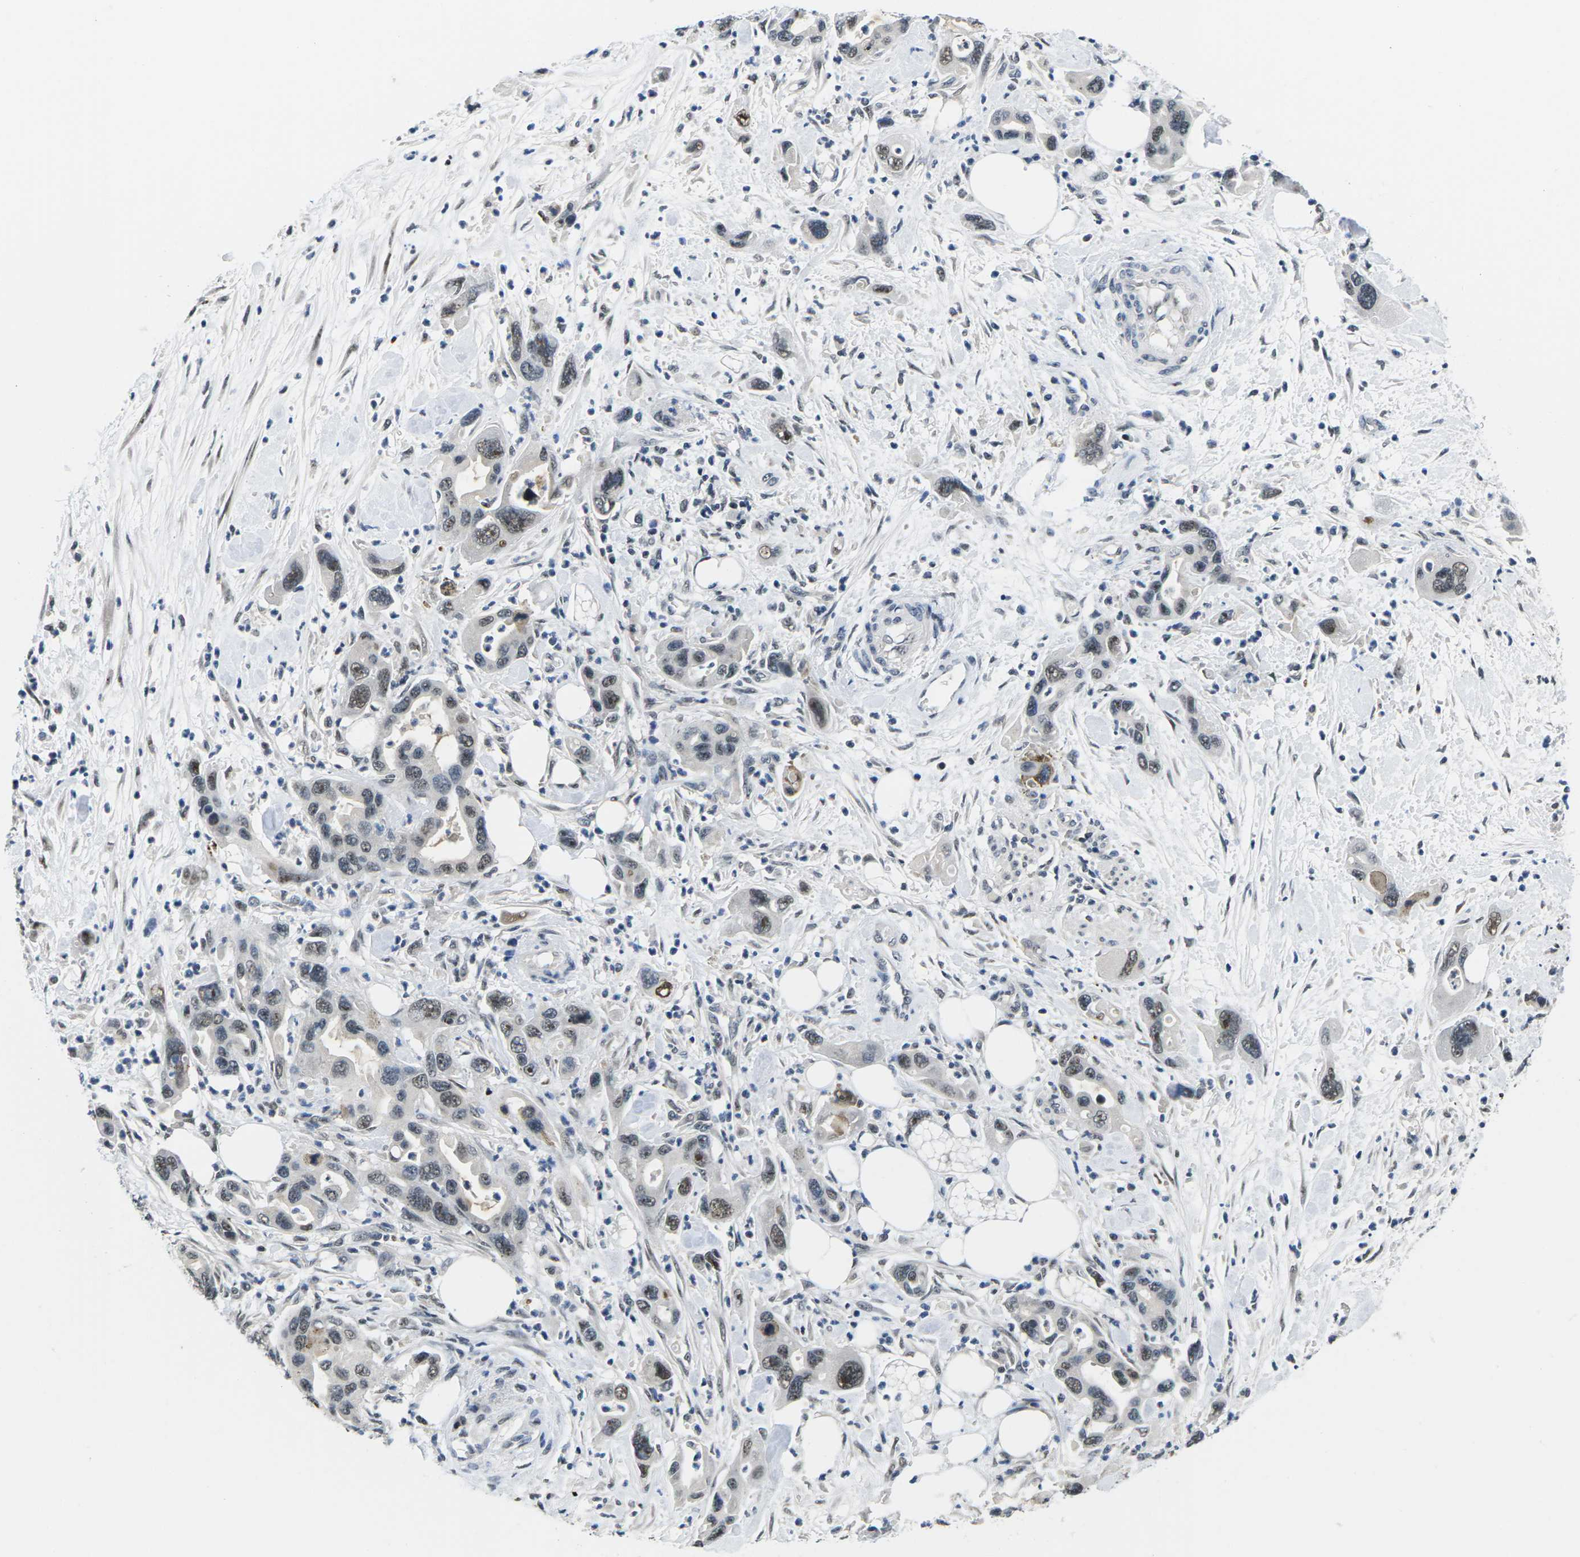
{"staining": {"intensity": "moderate", "quantity": ">75%", "location": "nuclear"}, "tissue": "pancreatic cancer", "cell_type": "Tumor cells", "image_type": "cancer", "snomed": [{"axis": "morphology", "description": "Normal tissue, NOS"}, {"axis": "morphology", "description": "Adenocarcinoma, NOS"}, {"axis": "topography", "description": "Pancreas"}], "caption": "Immunohistochemistry (IHC) micrograph of human pancreatic cancer (adenocarcinoma) stained for a protein (brown), which shows medium levels of moderate nuclear expression in approximately >75% of tumor cells.", "gene": "NSRP1", "patient": {"sex": "female", "age": 71}}